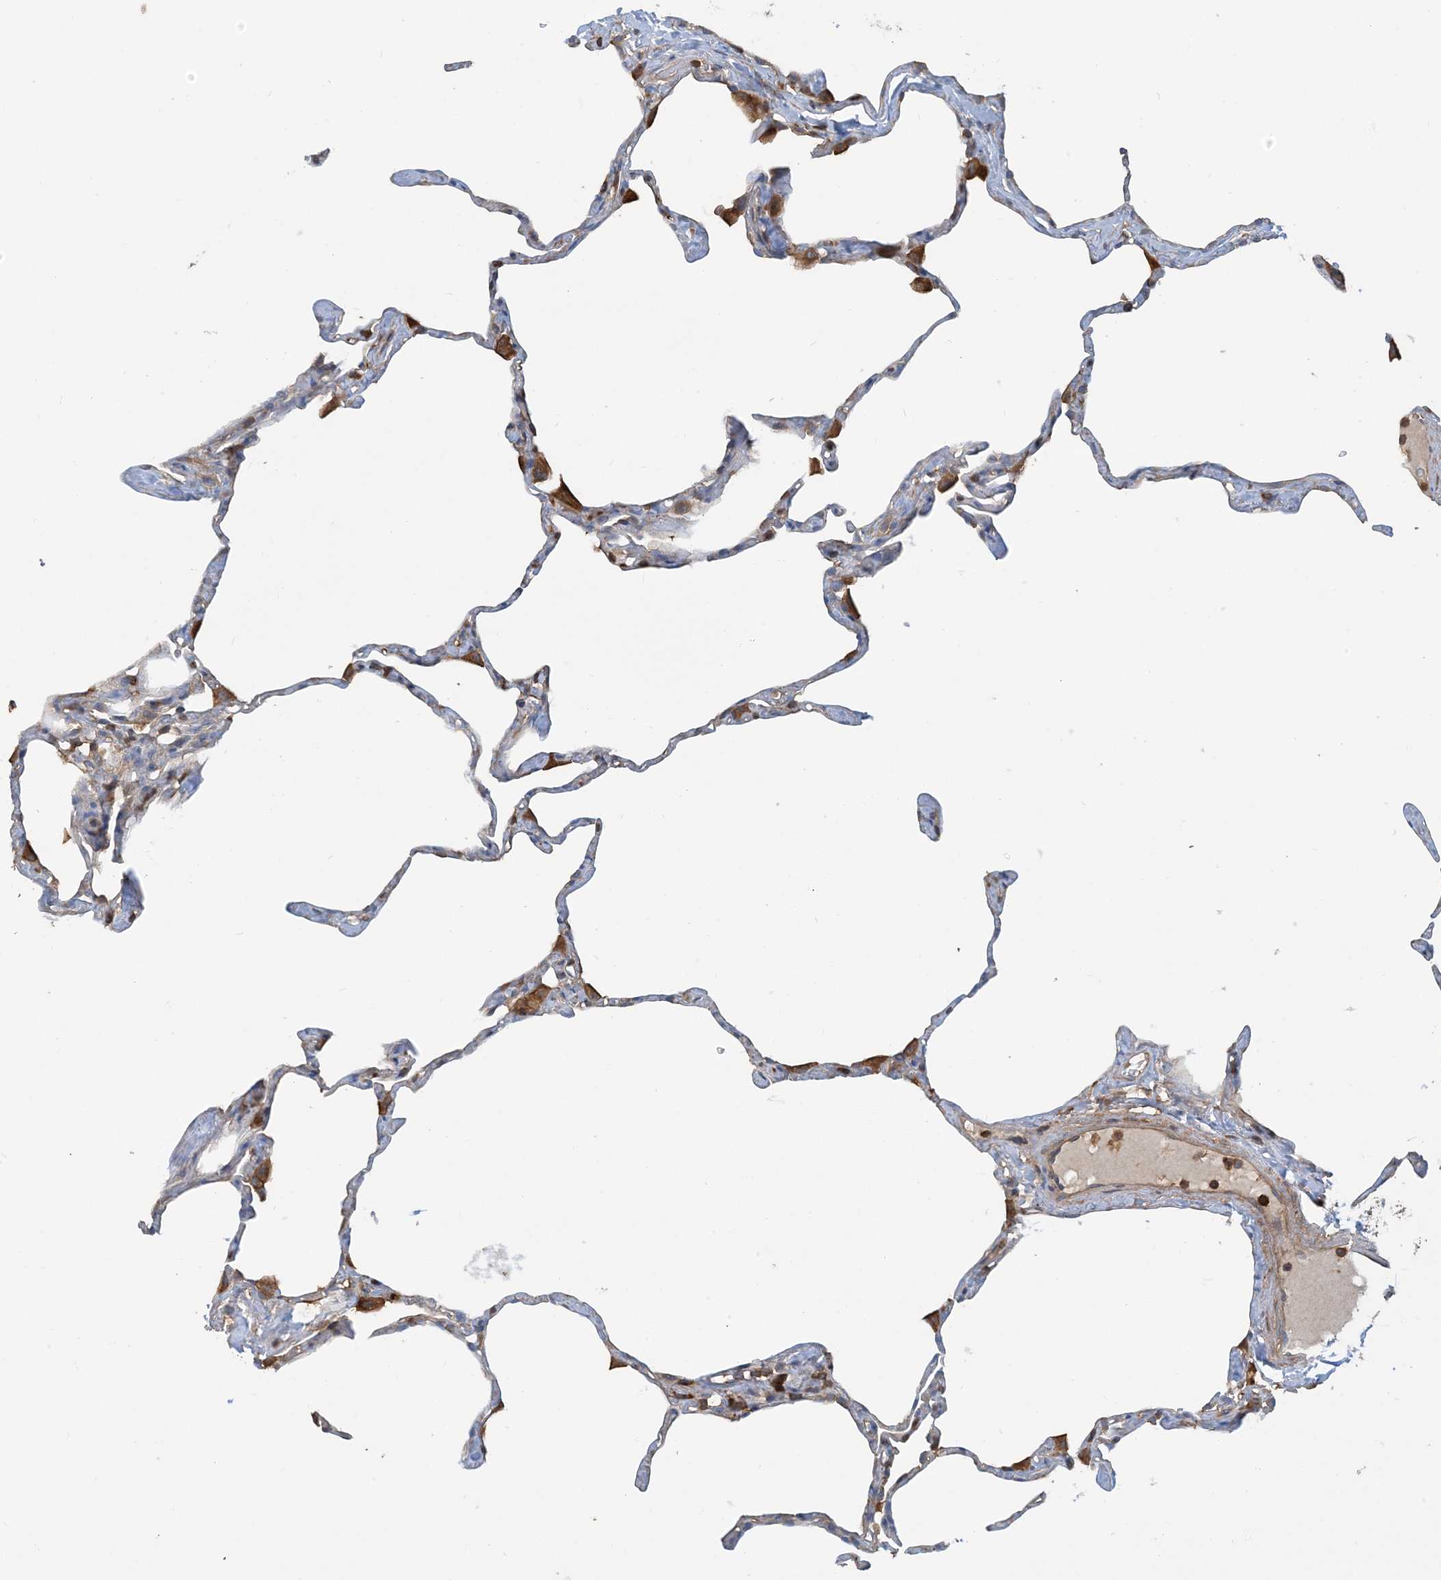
{"staining": {"intensity": "negative", "quantity": "none", "location": "none"}, "tissue": "lung", "cell_type": "Alveolar cells", "image_type": "normal", "snomed": [{"axis": "morphology", "description": "Normal tissue, NOS"}, {"axis": "topography", "description": "Lung"}], "caption": "This histopathology image is of unremarkable lung stained with IHC to label a protein in brown with the nuclei are counter-stained blue. There is no staining in alveolar cells.", "gene": "SFMBT2", "patient": {"sex": "male", "age": 65}}